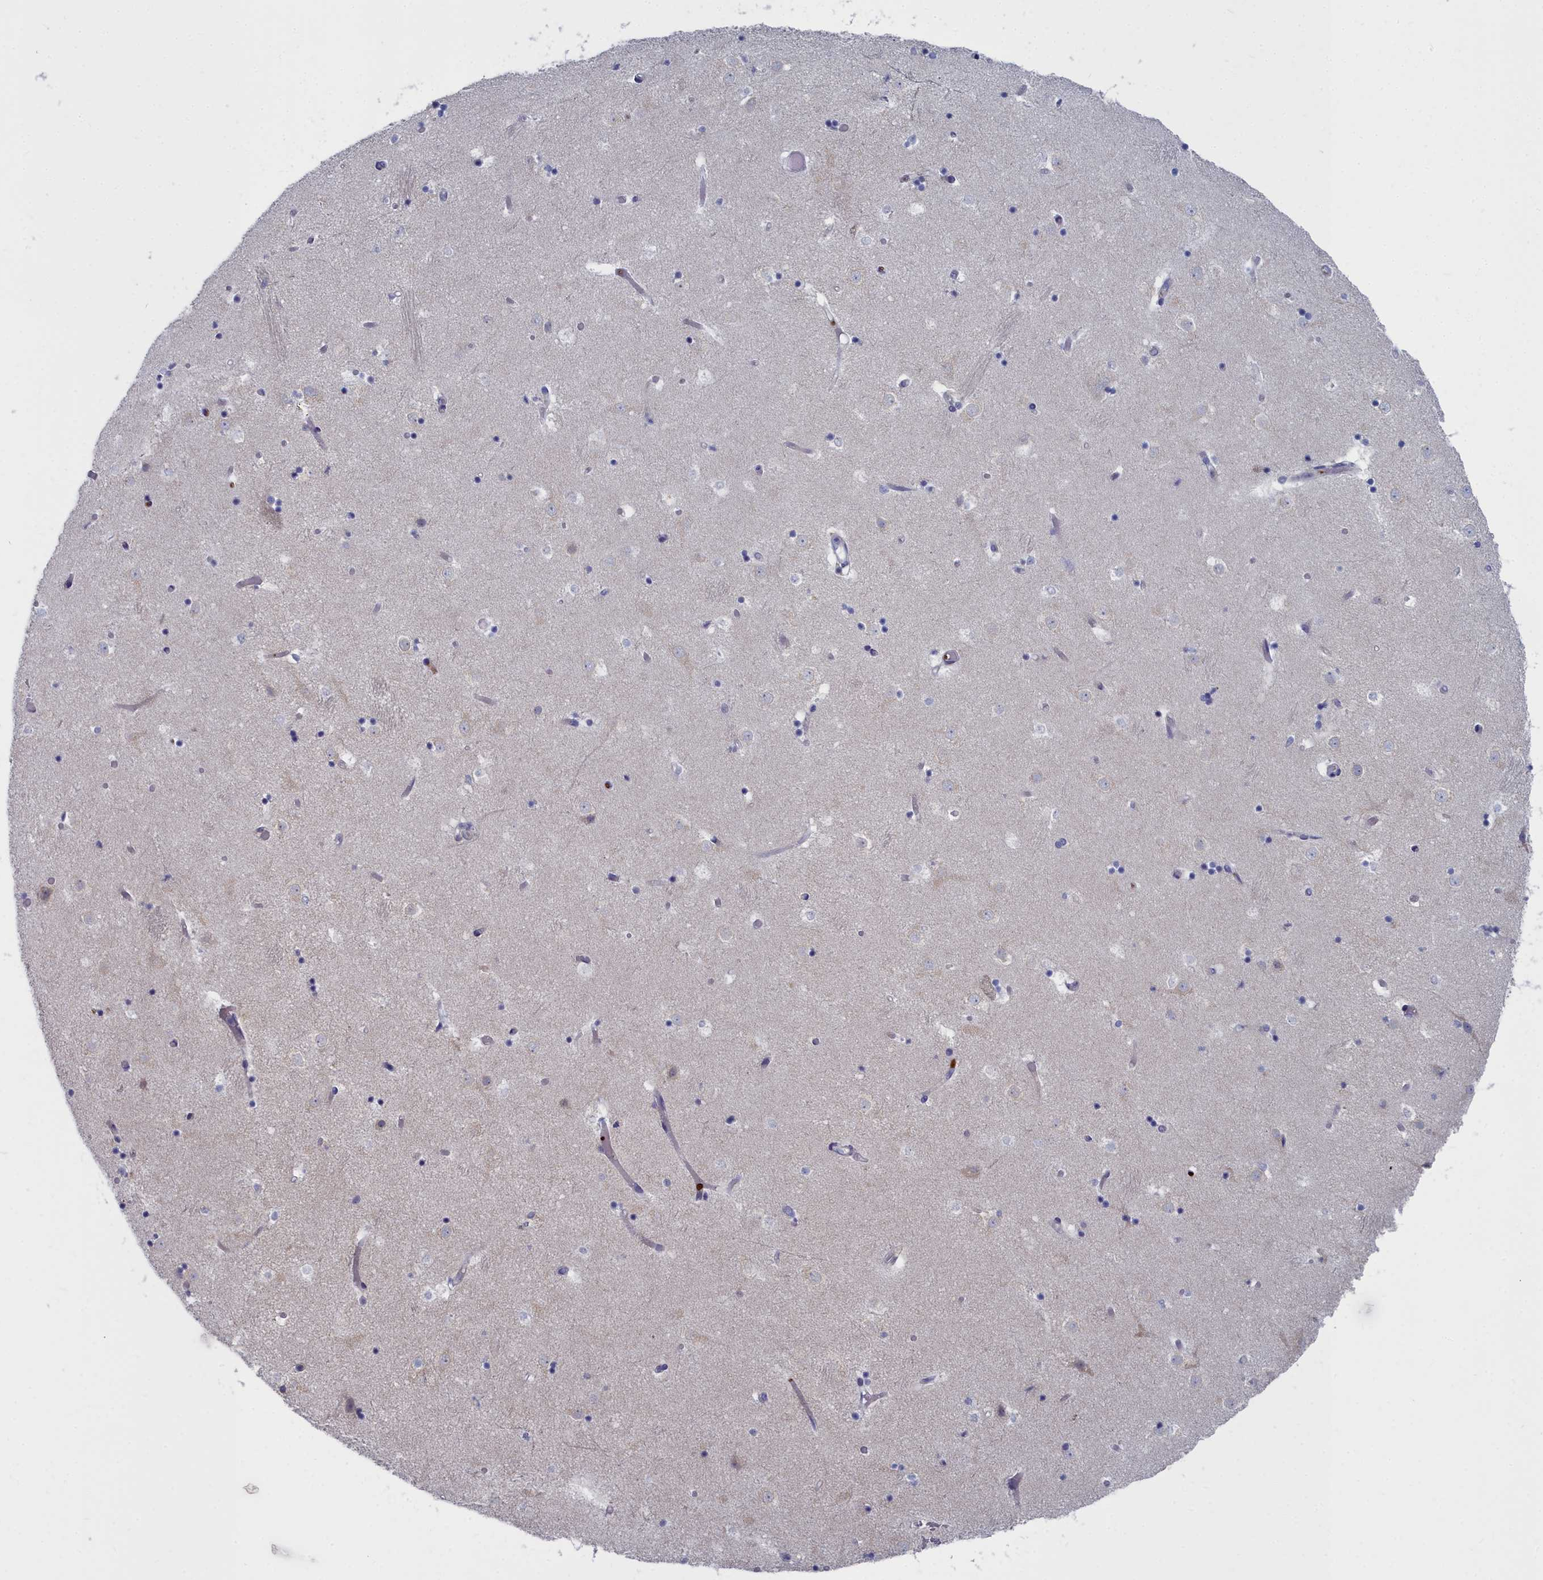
{"staining": {"intensity": "negative", "quantity": "none", "location": "none"}, "tissue": "caudate", "cell_type": "Glial cells", "image_type": "normal", "snomed": [{"axis": "morphology", "description": "Normal tissue, NOS"}, {"axis": "topography", "description": "Lateral ventricle wall"}], "caption": "Immunohistochemistry (IHC) of benign caudate exhibits no positivity in glial cells. (DAB (3,3'-diaminobenzidine) immunohistochemistry (IHC), high magnification).", "gene": "CCDC149", "patient": {"sex": "female", "age": 52}}